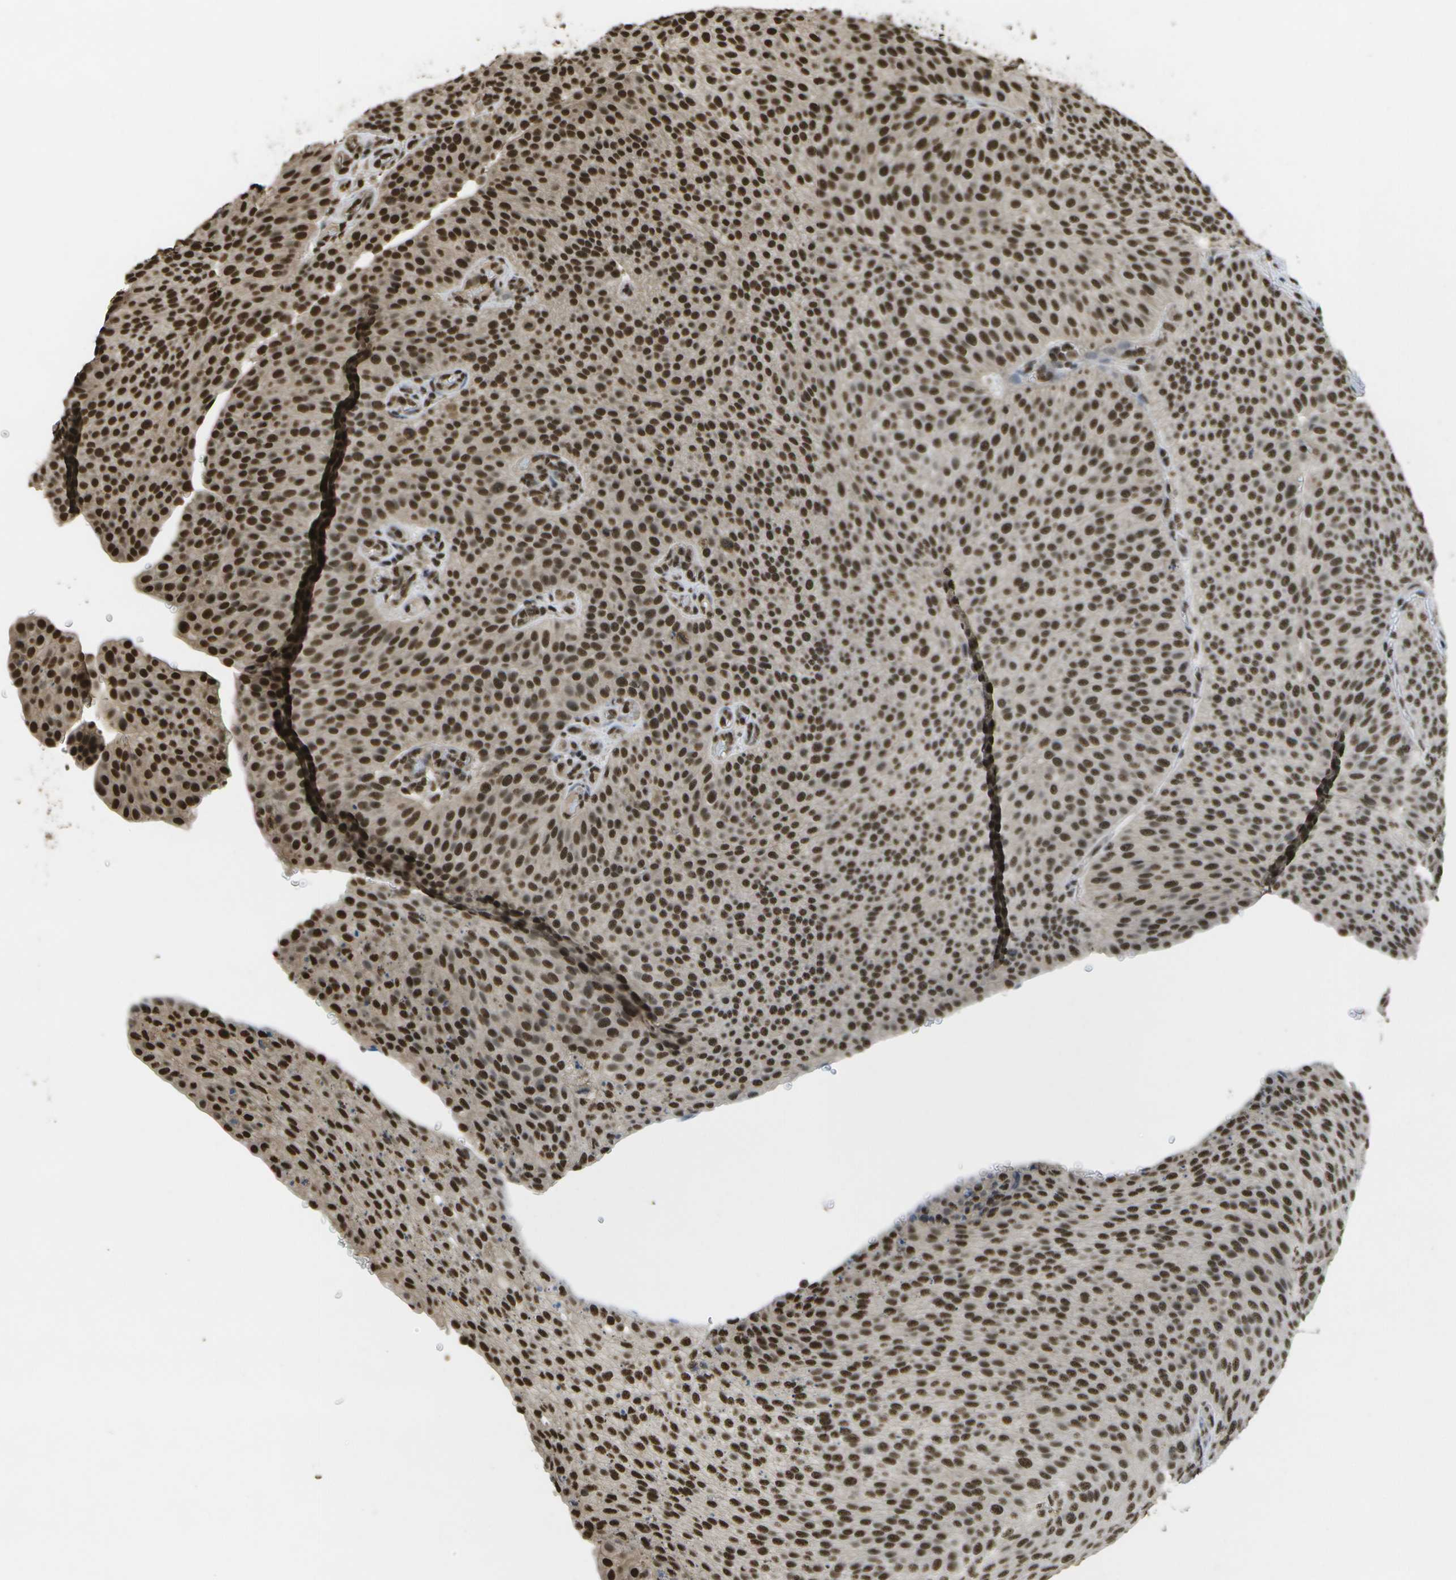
{"staining": {"intensity": "strong", "quantity": ">75%", "location": "nuclear"}, "tissue": "urothelial cancer", "cell_type": "Tumor cells", "image_type": "cancer", "snomed": [{"axis": "morphology", "description": "Urothelial carcinoma, Low grade"}, {"axis": "topography", "description": "Smooth muscle"}, {"axis": "topography", "description": "Urinary bladder"}], "caption": "Strong nuclear positivity for a protein is present in approximately >75% of tumor cells of low-grade urothelial carcinoma using IHC.", "gene": "SPEN", "patient": {"sex": "male", "age": 60}}